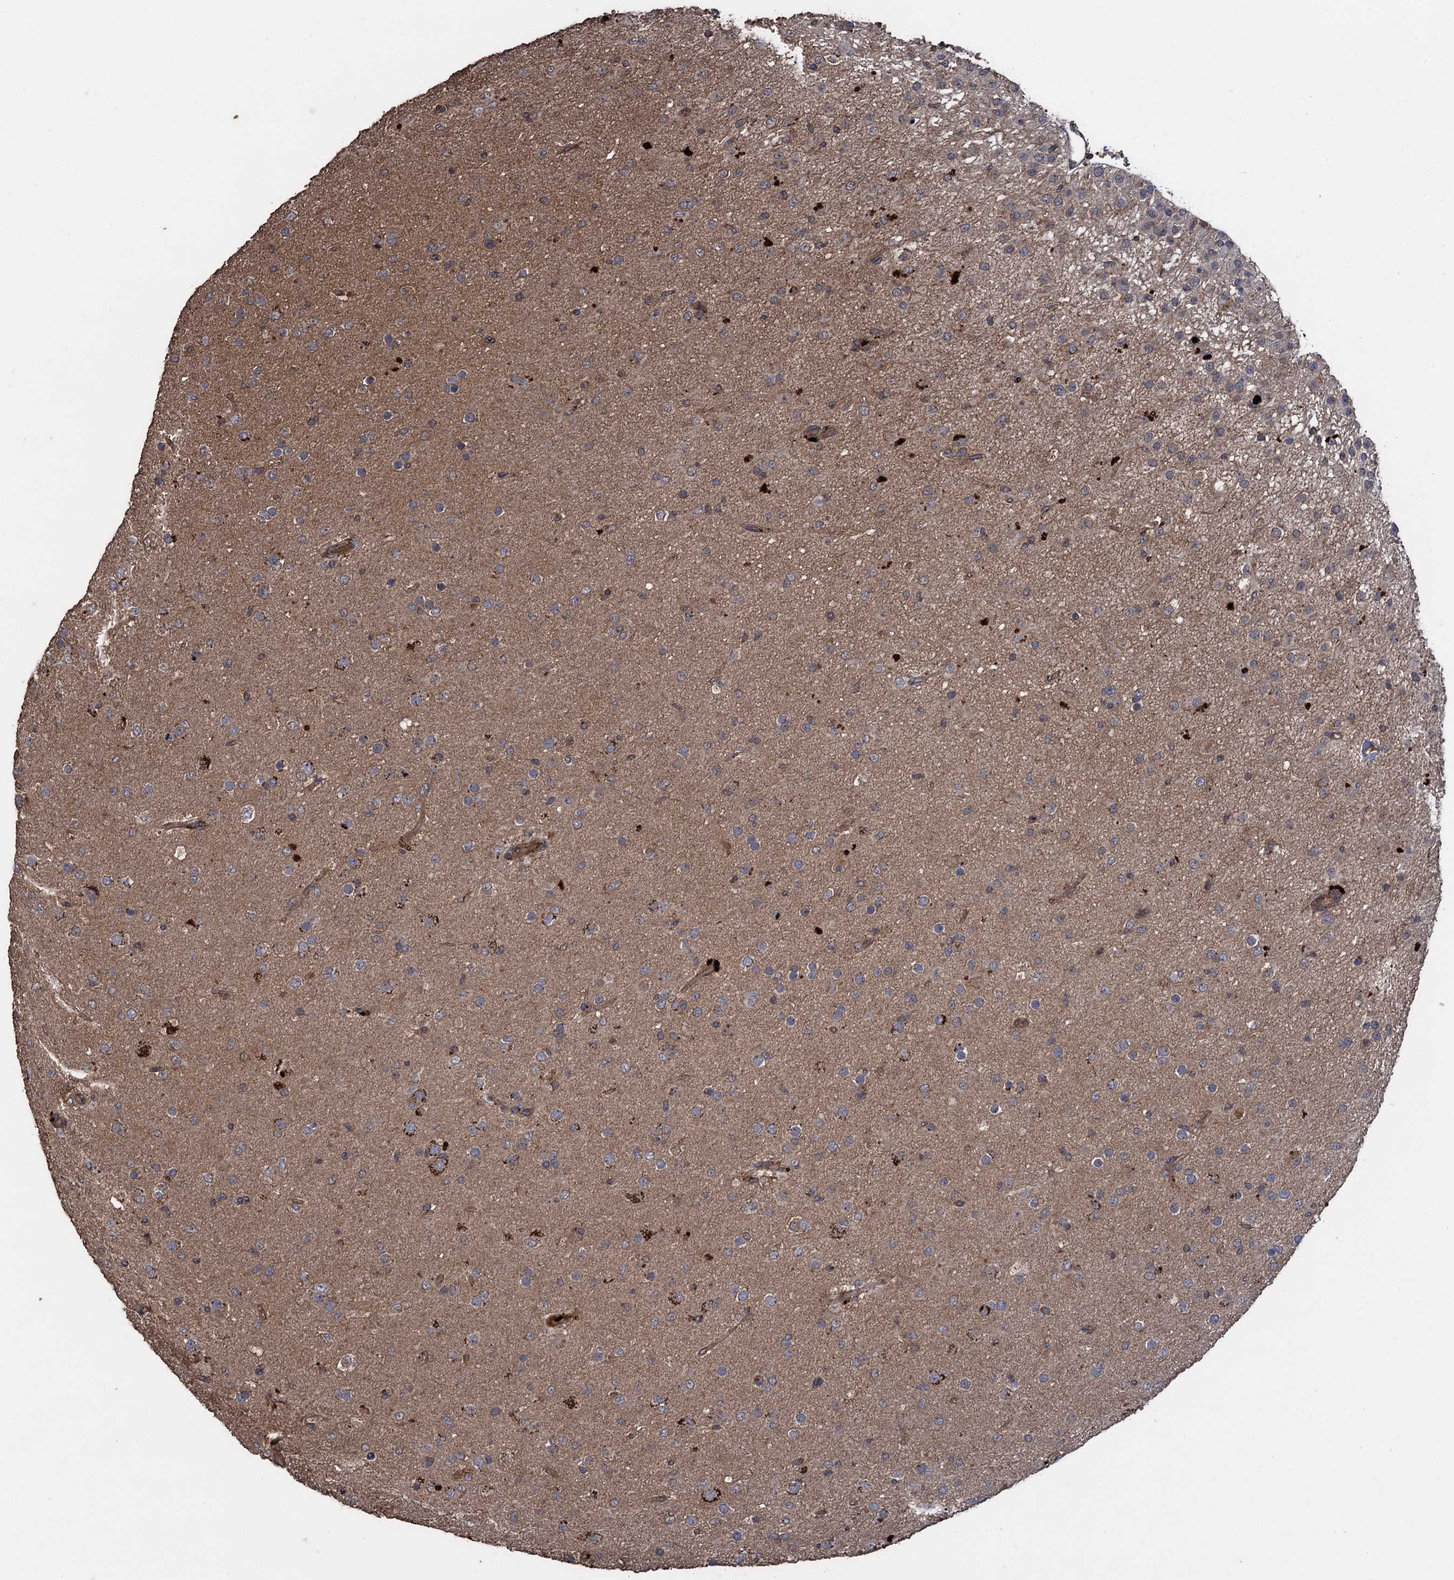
{"staining": {"intensity": "weak", "quantity": "<25%", "location": "cytoplasmic/membranous"}, "tissue": "glioma", "cell_type": "Tumor cells", "image_type": "cancer", "snomed": [{"axis": "morphology", "description": "Glioma, malignant, Low grade"}, {"axis": "topography", "description": "Brain"}], "caption": "DAB immunohistochemical staining of human glioma demonstrates no significant expression in tumor cells.", "gene": "TXNDC11", "patient": {"sex": "male", "age": 65}}